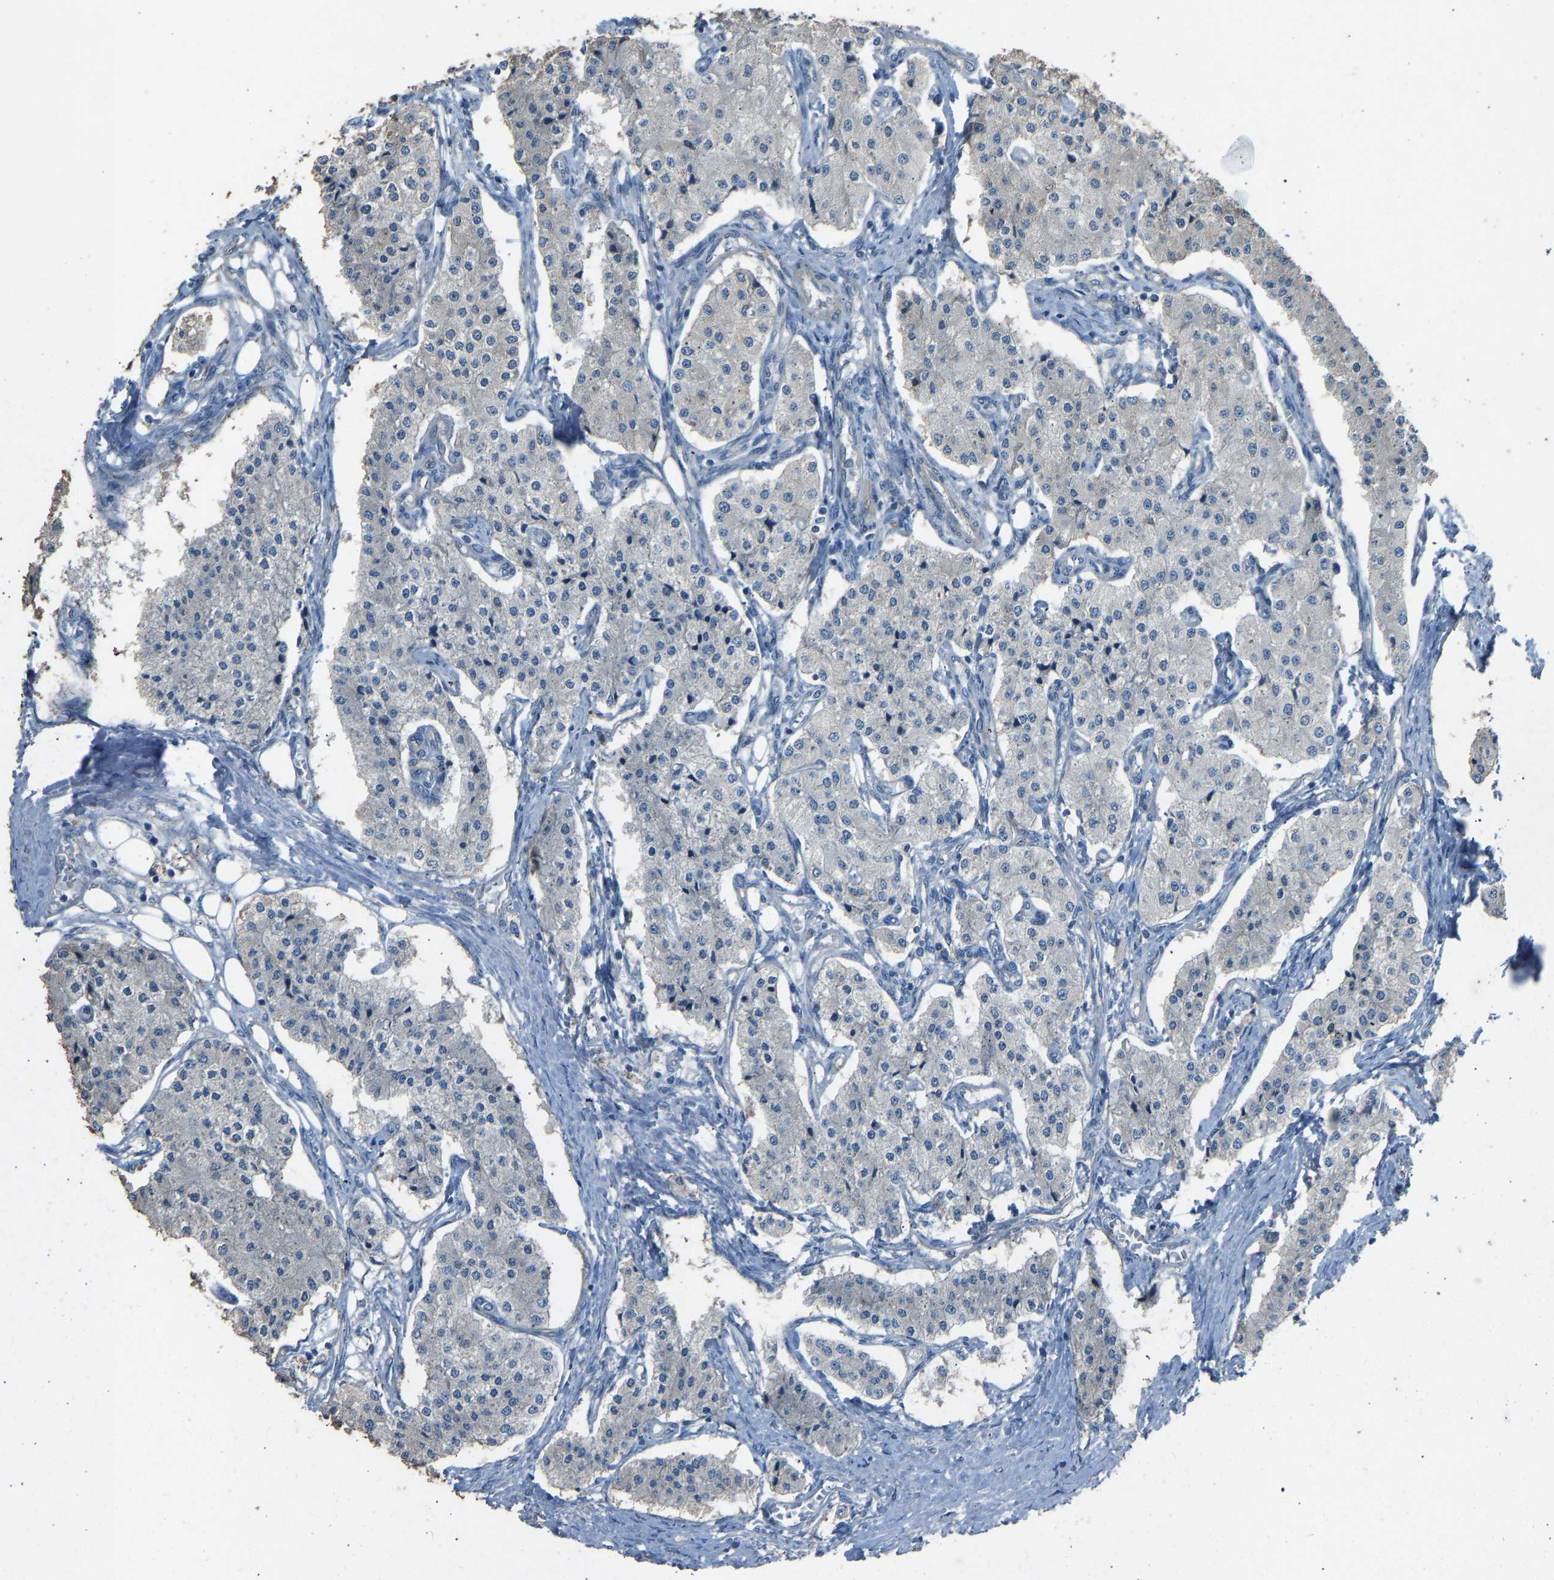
{"staining": {"intensity": "negative", "quantity": "none", "location": "none"}, "tissue": "carcinoid", "cell_type": "Tumor cells", "image_type": "cancer", "snomed": [{"axis": "morphology", "description": "Carcinoid, malignant, NOS"}, {"axis": "topography", "description": "Colon"}], "caption": "IHC histopathology image of neoplastic tissue: carcinoid stained with DAB demonstrates no significant protein expression in tumor cells.", "gene": "SLC43A1", "patient": {"sex": "female", "age": 52}}